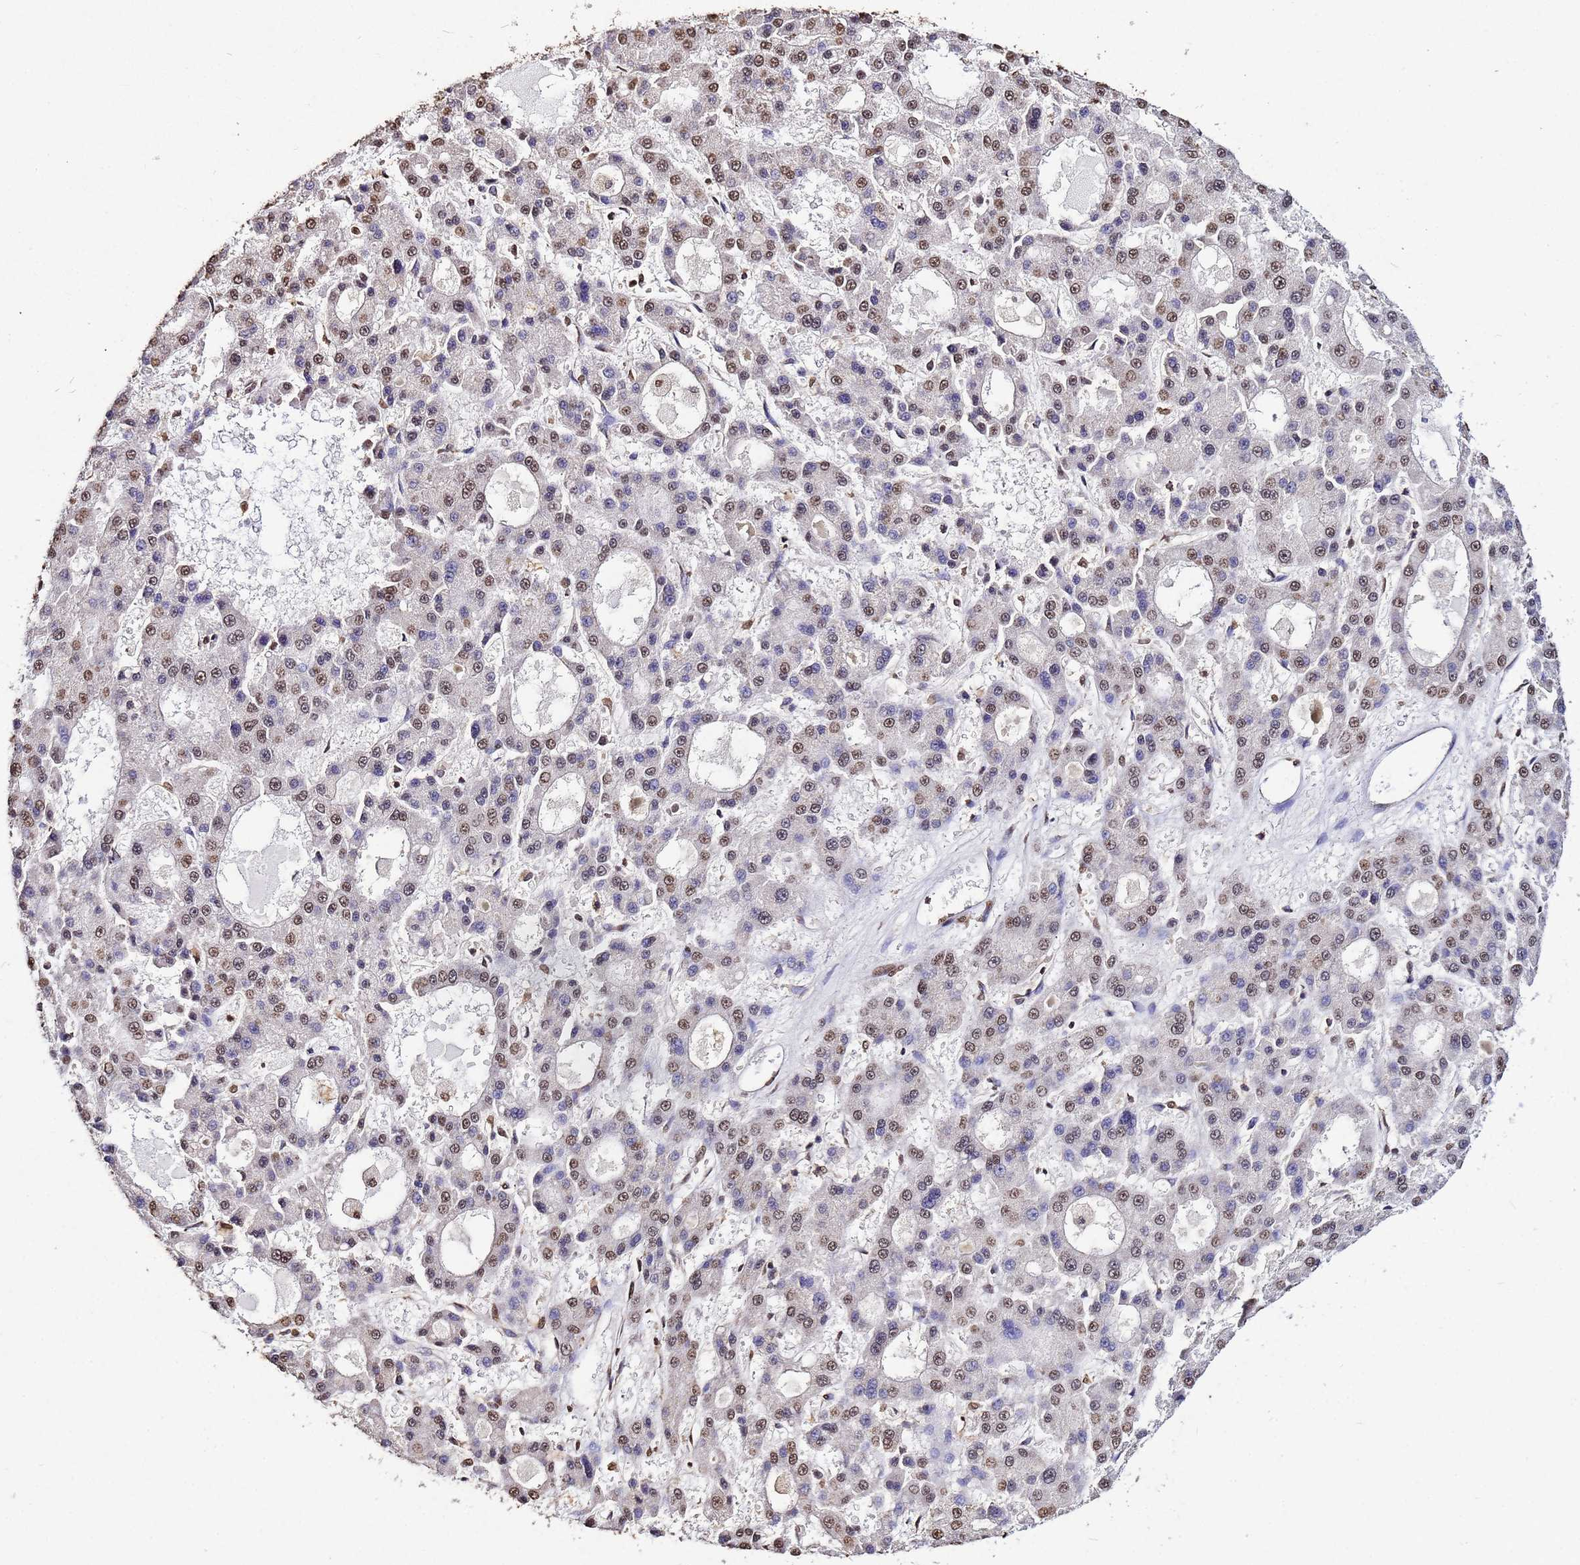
{"staining": {"intensity": "moderate", "quantity": ">75%", "location": "nuclear"}, "tissue": "liver cancer", "cell_type": "Tumor cells", "image_type": "cancer", "snomed": [{"axis": "morphology", "description": "Carcinoma, Hepatocellular, NOS"}, {"axis": "topography", "description": "Liver"}], "caption": "The immunohistochemical stain highlights moderate nuclear expression in tumor cells of liver hepatocellular carcinoma tissue. (DAB IHC, brown staining for protein, blue staining for nuclei).", "gene": "MYOCD", "patient": {"sex": "male", "age": 70}}